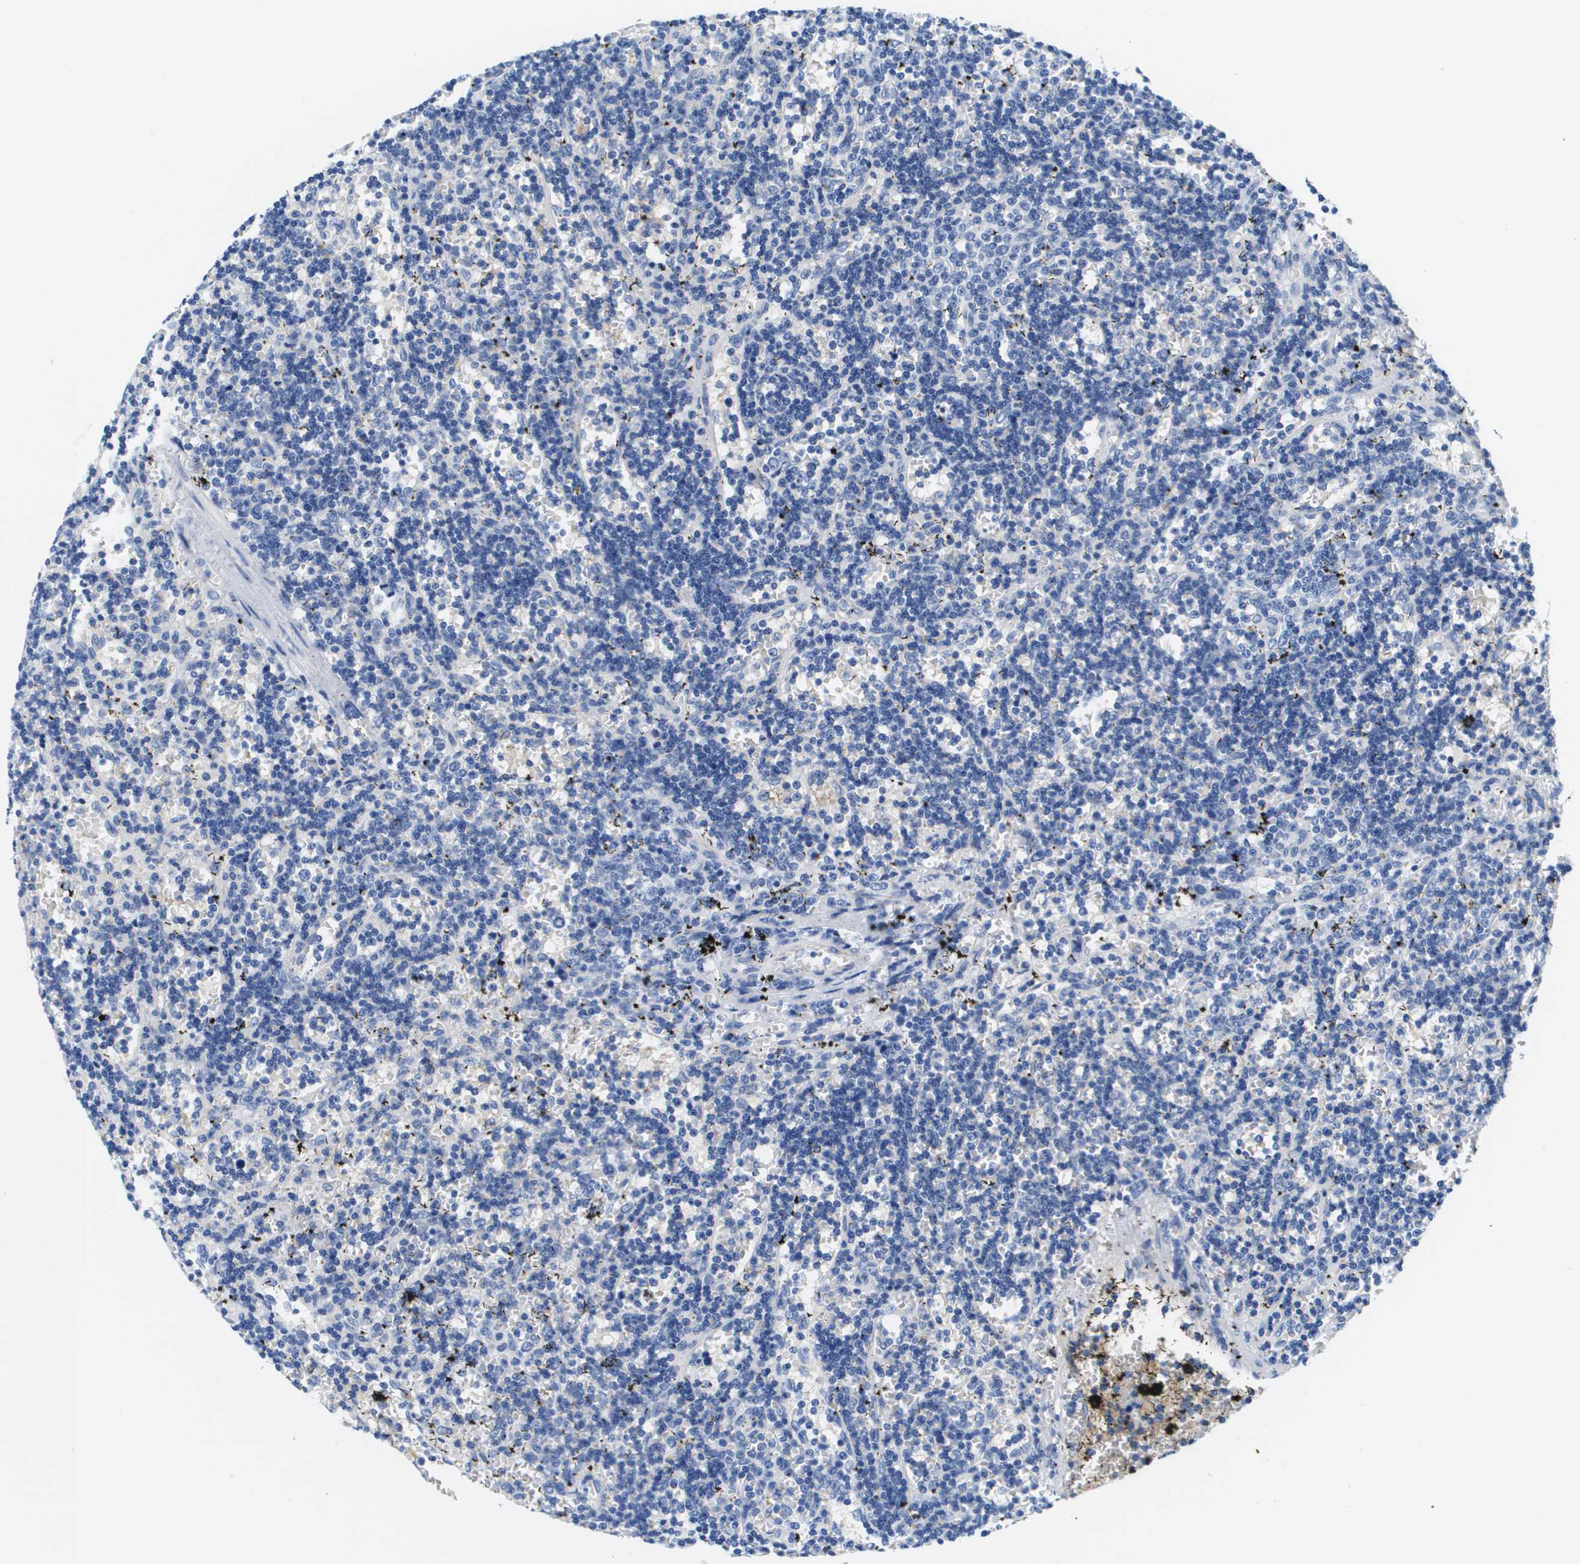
{"staining": {"intensity": "negative", "quantity": "none", "location": "none"}, "tissue": "lymphoma", "cell_type": "Tumor cells", "image_type": "cancer", "snomed": [{"axis": "morphology", "description": "Malignant lymphoma, non-Hodgkin's type, Low grade"}, {"axis": "topography", "description": "Lymph node"}], "caption": "Protein analysis of low-grade malignant lymphoma, non-Hodgkin's type exhibits no significant expression in tumor cells.", "gene": "APOA1", "patient": {"sex": "male", "age": 66}}